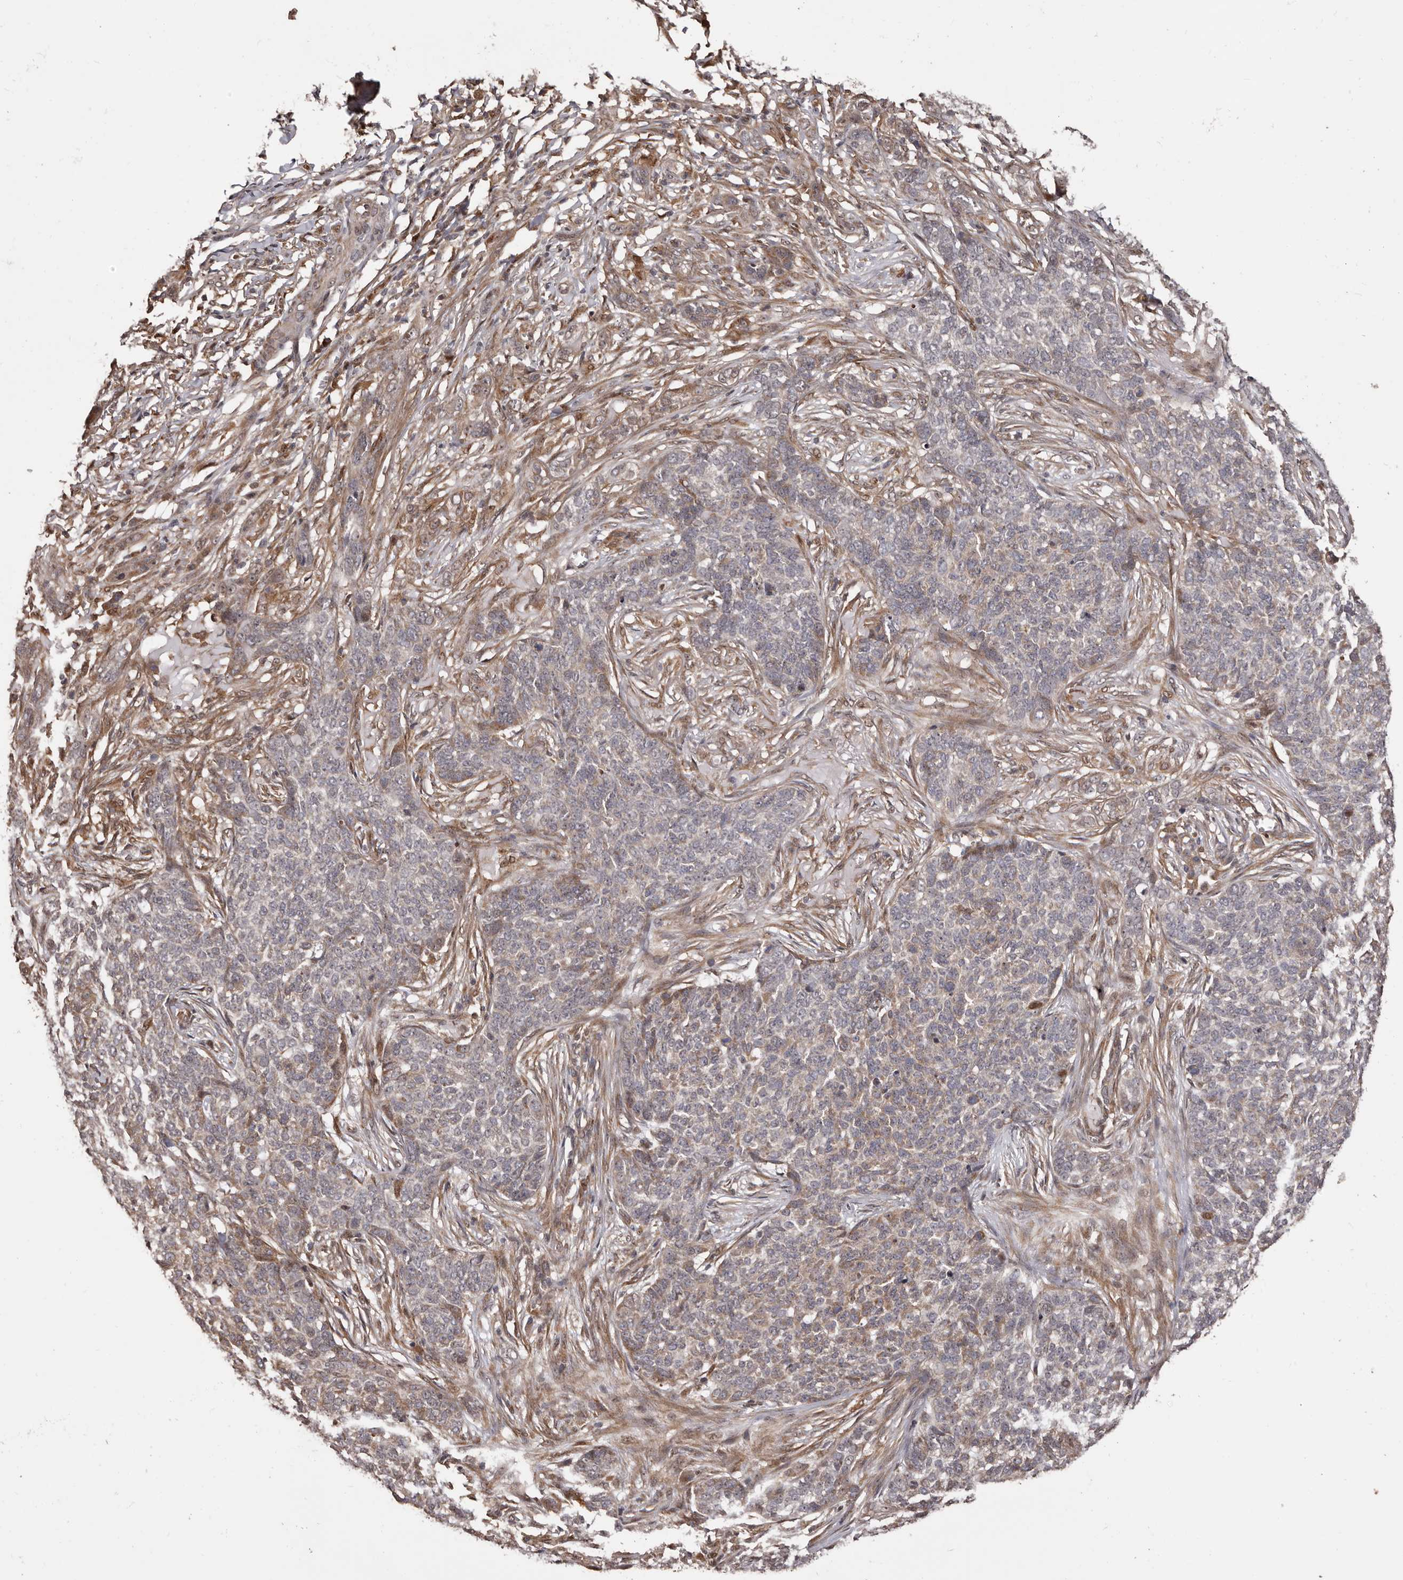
{"staining": {"intensity": "weak", "quantity": "<25%", "location": "cytoplasmic/membranous"}, "tissue": "skin cancer", "cell_type": "Tumor cells", "image_type": "cancer", "snomed": [{"axis": "morphology", "description": "Basal cell carcinoma"}, {"axis": "topography", "description": "Skin"}], "caption": "Tumor cells show no significant protein expression in skin basal cell carcinoma.", "gene": "ZCCHC7", "patient": {"sex": "male", "age": 85}}